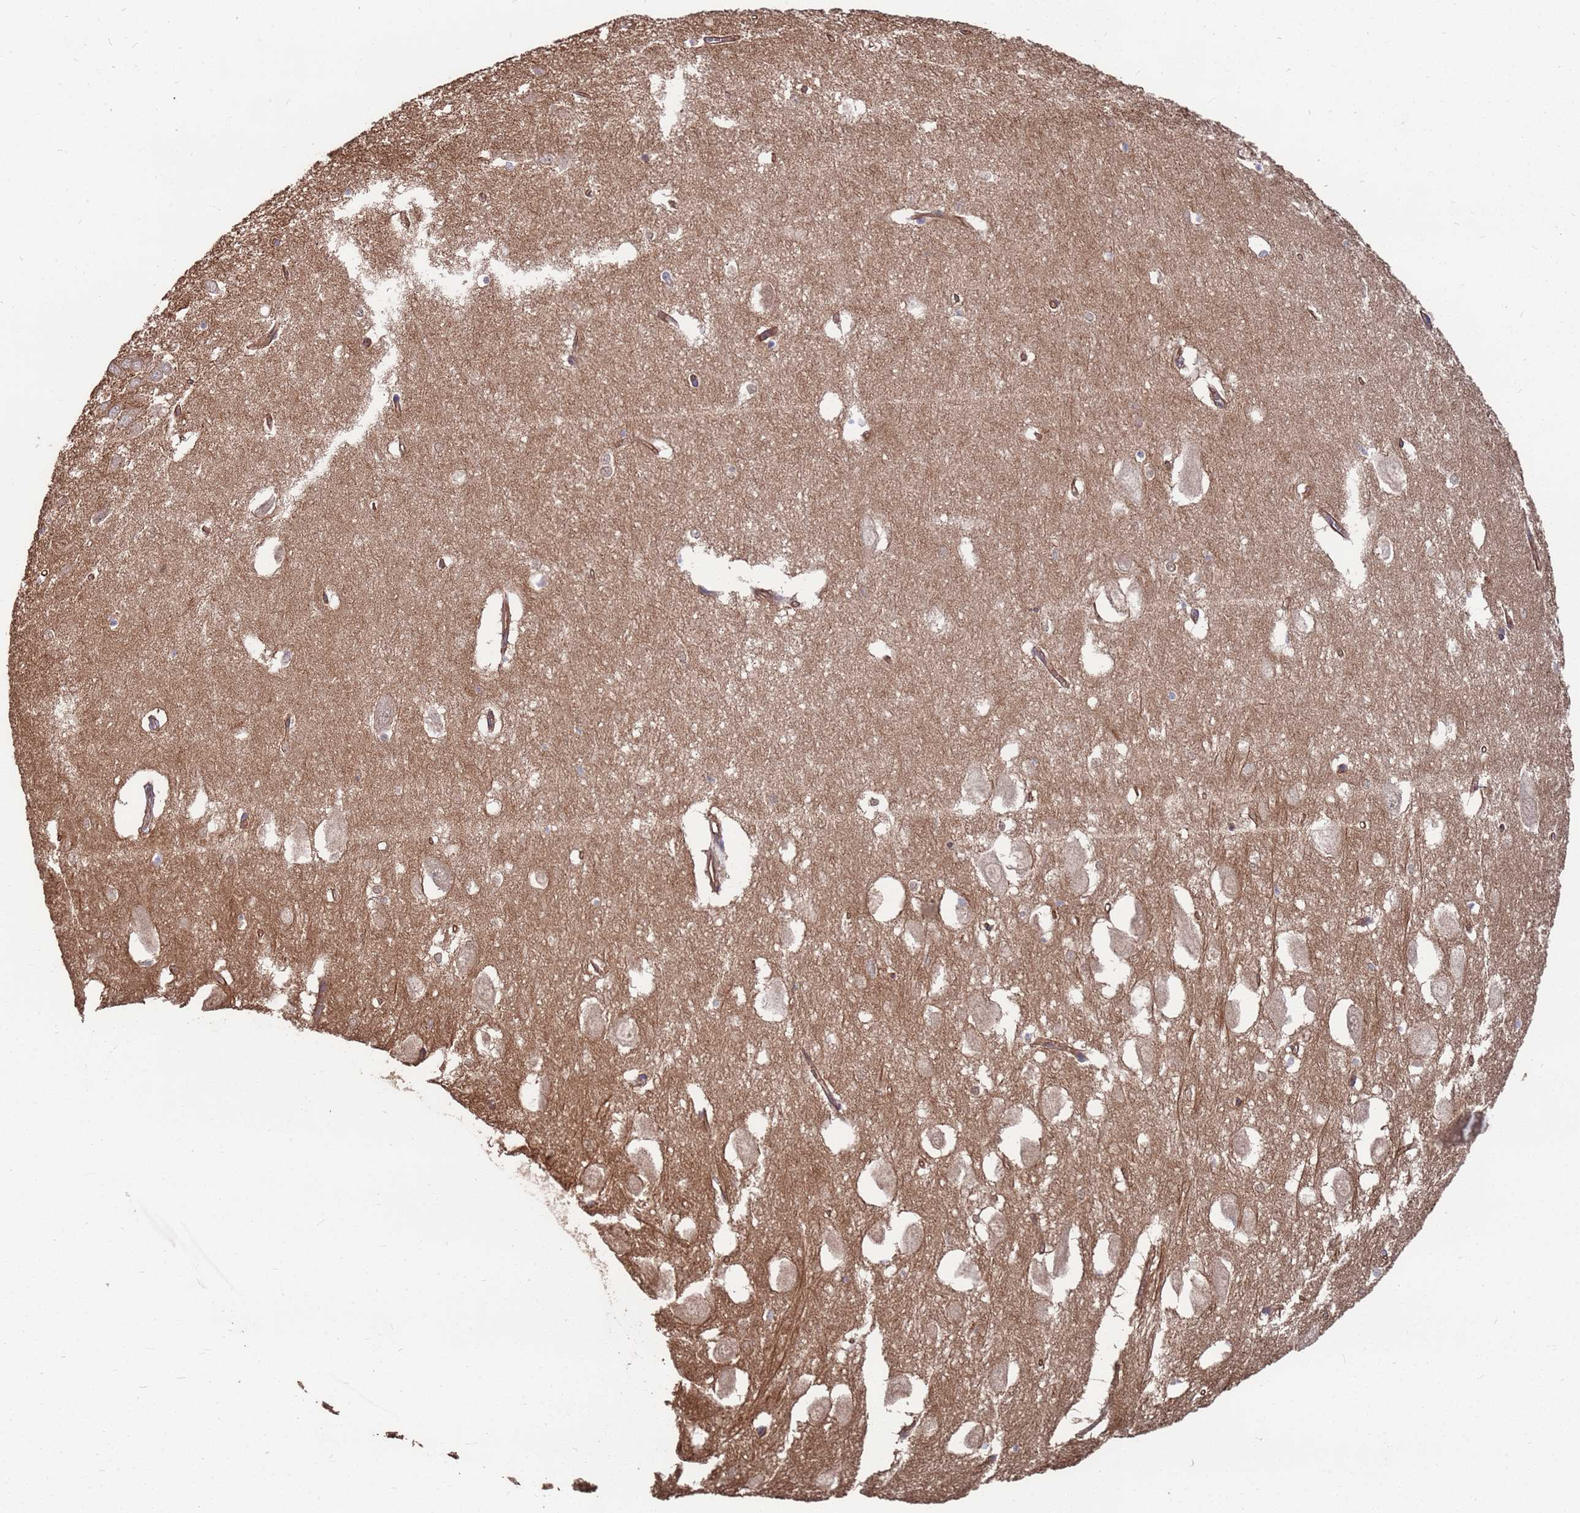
{"staining": {"intensity": "weak", "quantity": "<25%", "location": "cytoplasmic/membranous"}, "tissue": "hippocampus", "cell_type": "Glial cells", "image_type": "normal", "snomed": [{"axis": "morphology", "description": "Normal tissue, NOS"}, {"axis": "topography", "description": "Hippocampus"}], "caption": "Glial cells show no significant protein expression in benign hippocampus. Brightfield microscopy of immunohistochemistry (IHC) stained with DAB (3,3'-diaminobenzidine) (brown) and hematoxylin (blue), captured at high magnification.", "gene": "NDUFAF6", "patient": {"sex": "female", "age": 64}}